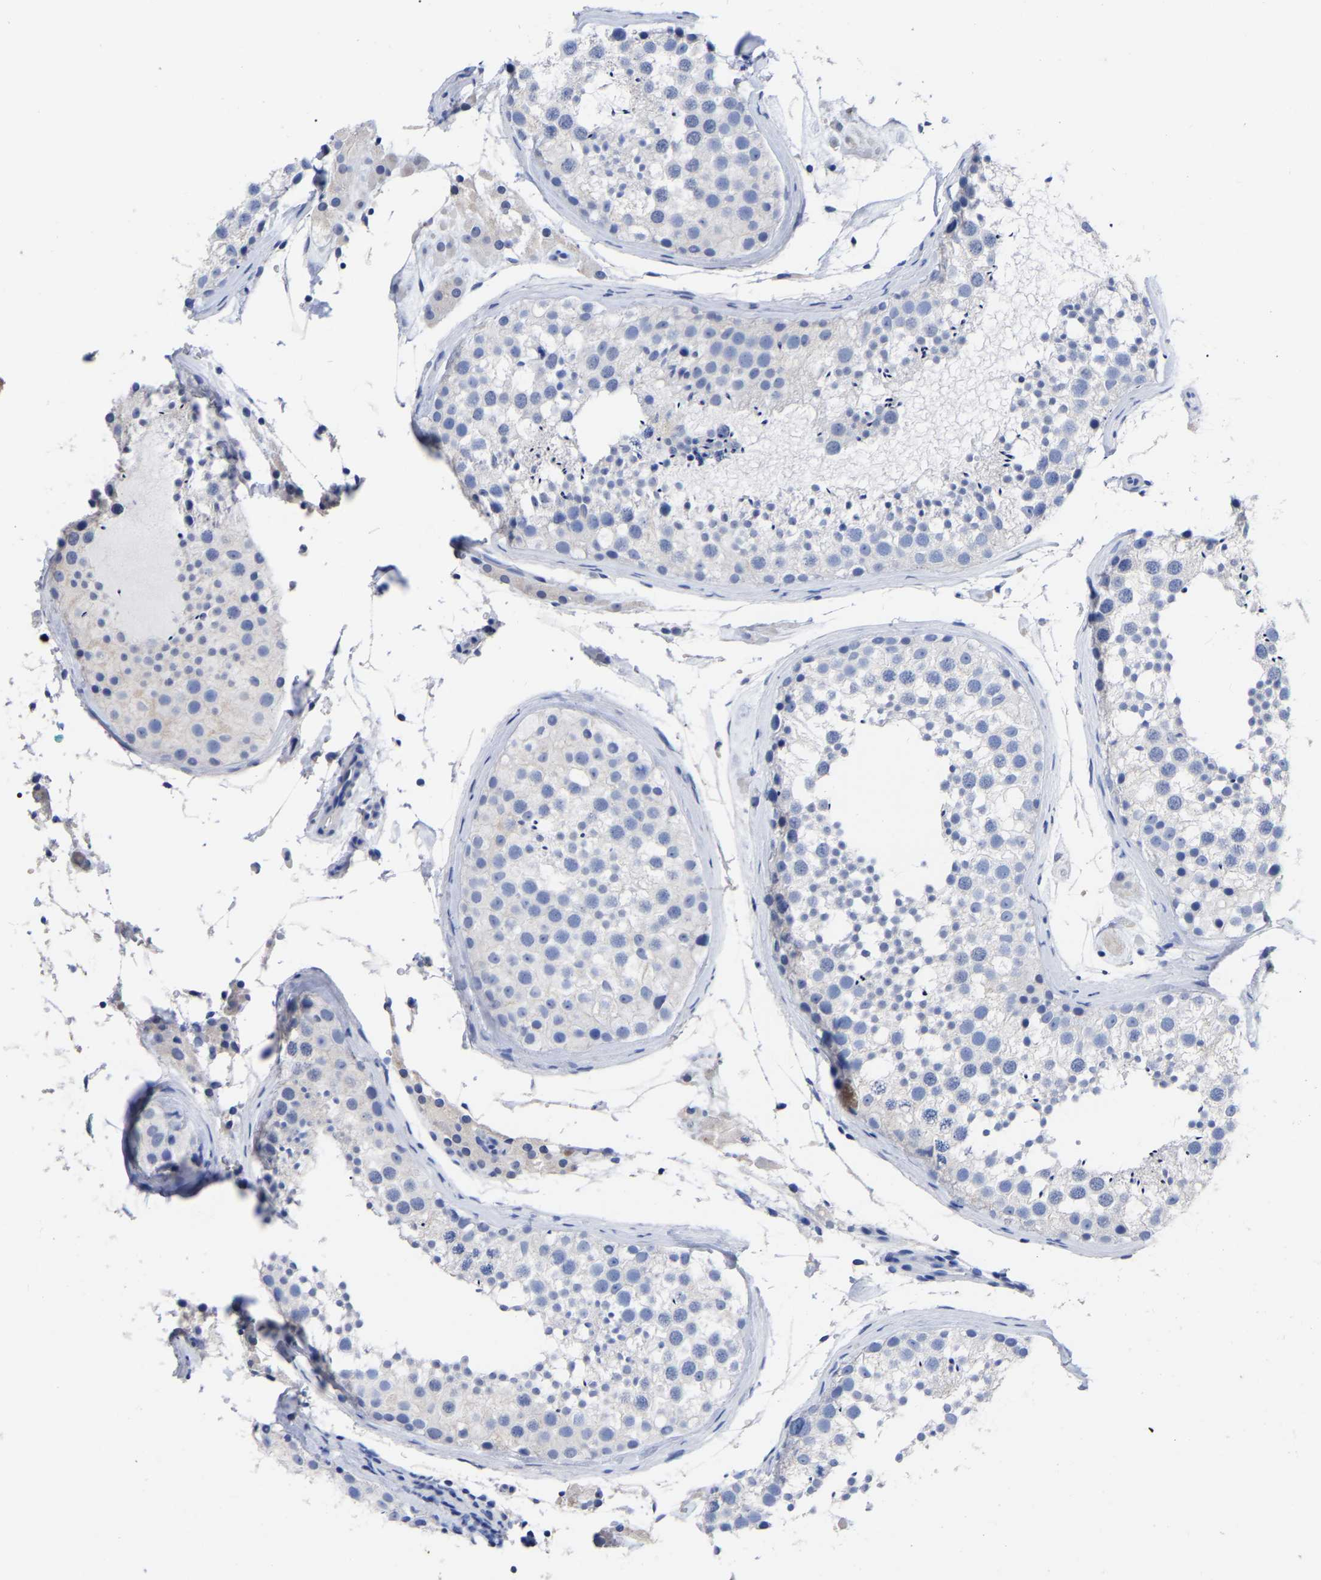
{"staining": {"intensity": "negative", "quantity": "none", "location": "none"}, "tissue": "testis", "cell_type": "Cells in seminiferous ducts", "image_type": "normal", "snomed": [{"axis": "morphology", "description": "Normal tissue, NOS"}, {"axis": "topography", "description": "Testis"}], "caption": "An immunohistochemistry (IHC) micrograph of benign testis is shown. There is no staining in cells in seminiferous ducts of testis.", "gene": "ANXA13", "patient": {"sex": "male", "age": 46}}